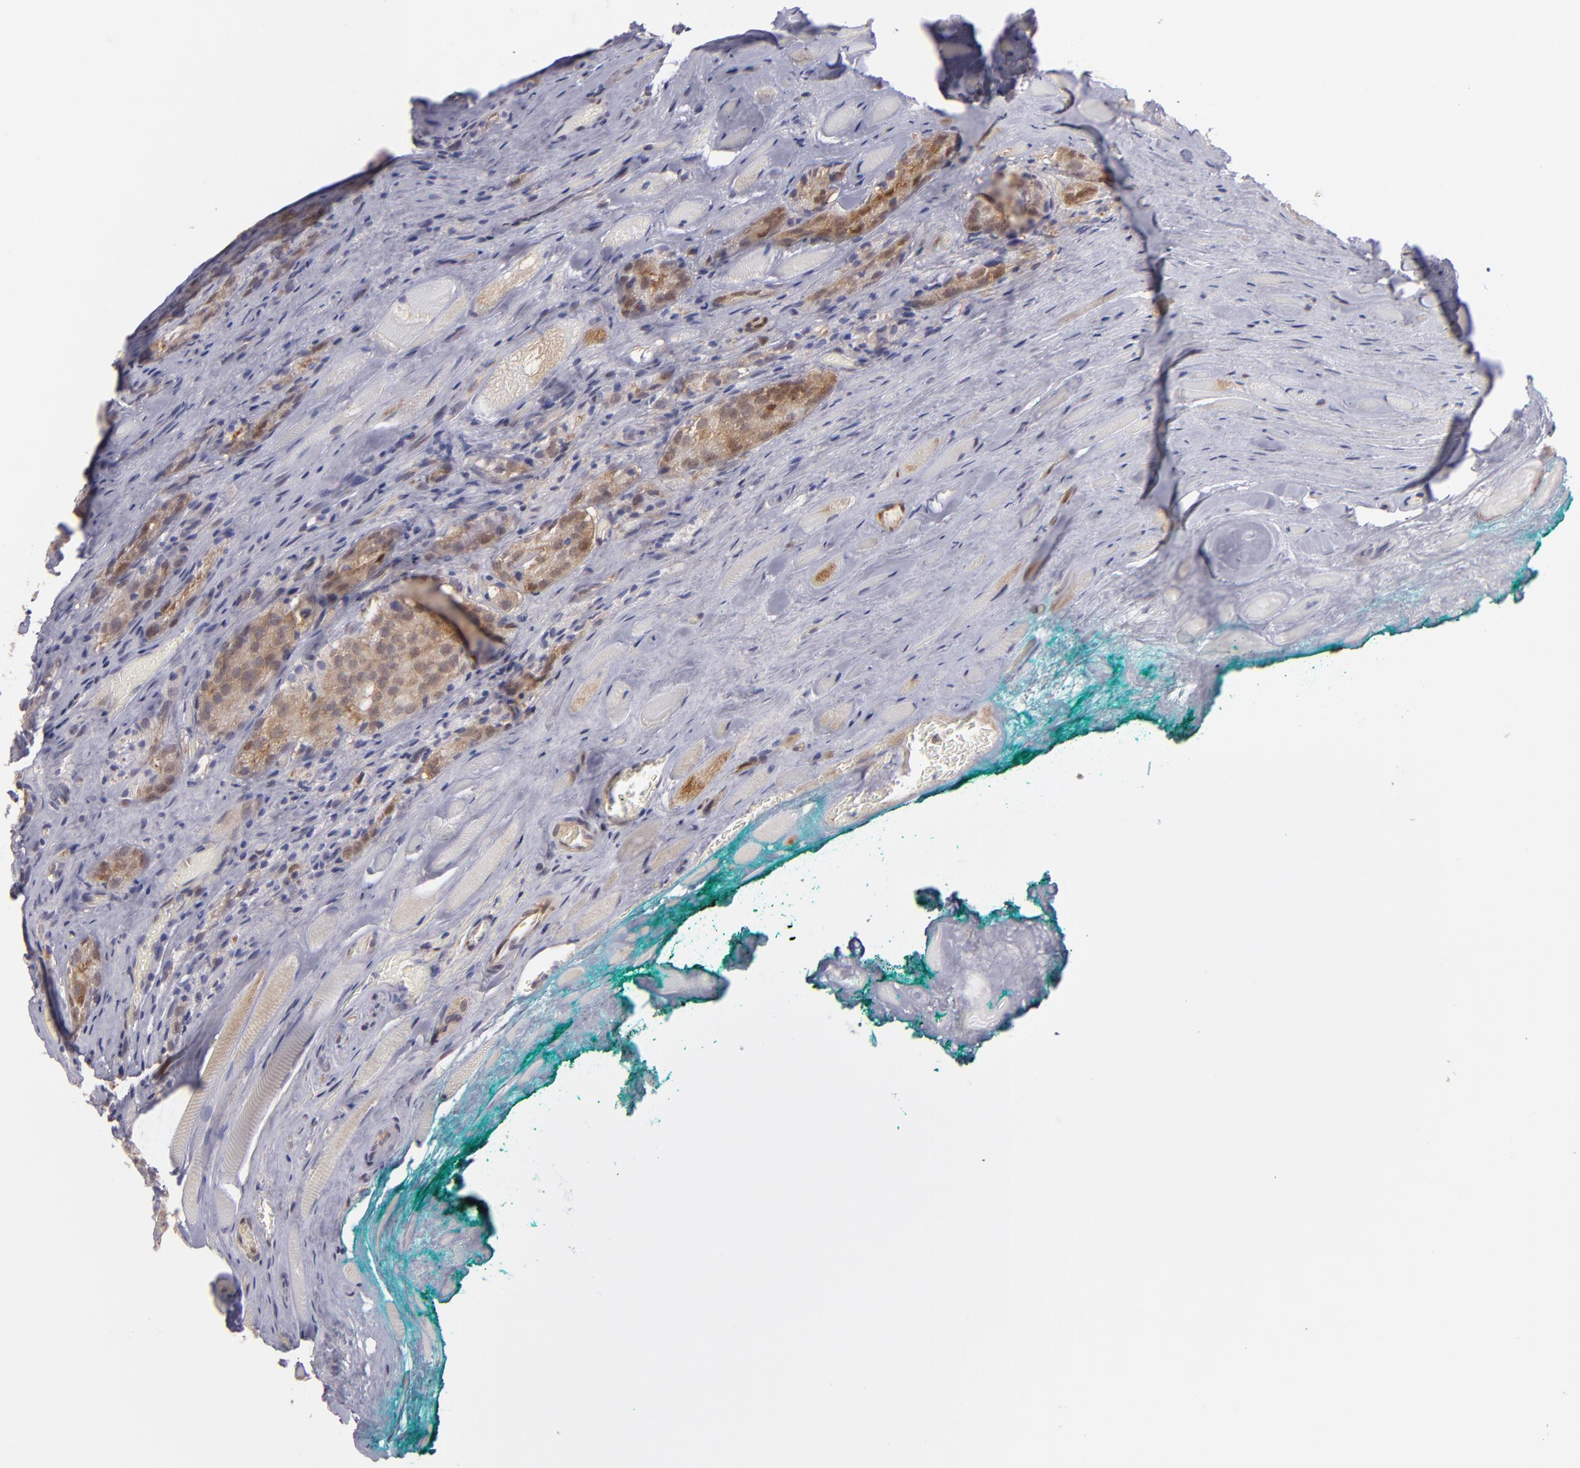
{"staining": {"intensity": "moderate", "quantity": ">75%", "location": "cytoplasmic/membranous"}, "tissue": "prostate cancer", "cell_type": "Tumor cells", "image_type": "cancer", "snomed": [{"axis": "morphology", "description": "Adenocarcinoma, Medium grade"}, {"axis": "topography", "description": "Prostate"}], "caption": "DAB (3,3'-diaminobenzidine) immunohistochemical staining of prostate cancer (adenocarcinoma (medium-grade)) reveals moderate cytoplasmic/membranous protein staining in approximately >75% of tumor cells.", "gene": "PTPN13", "patient": {"sex": "male", "age": 60}}